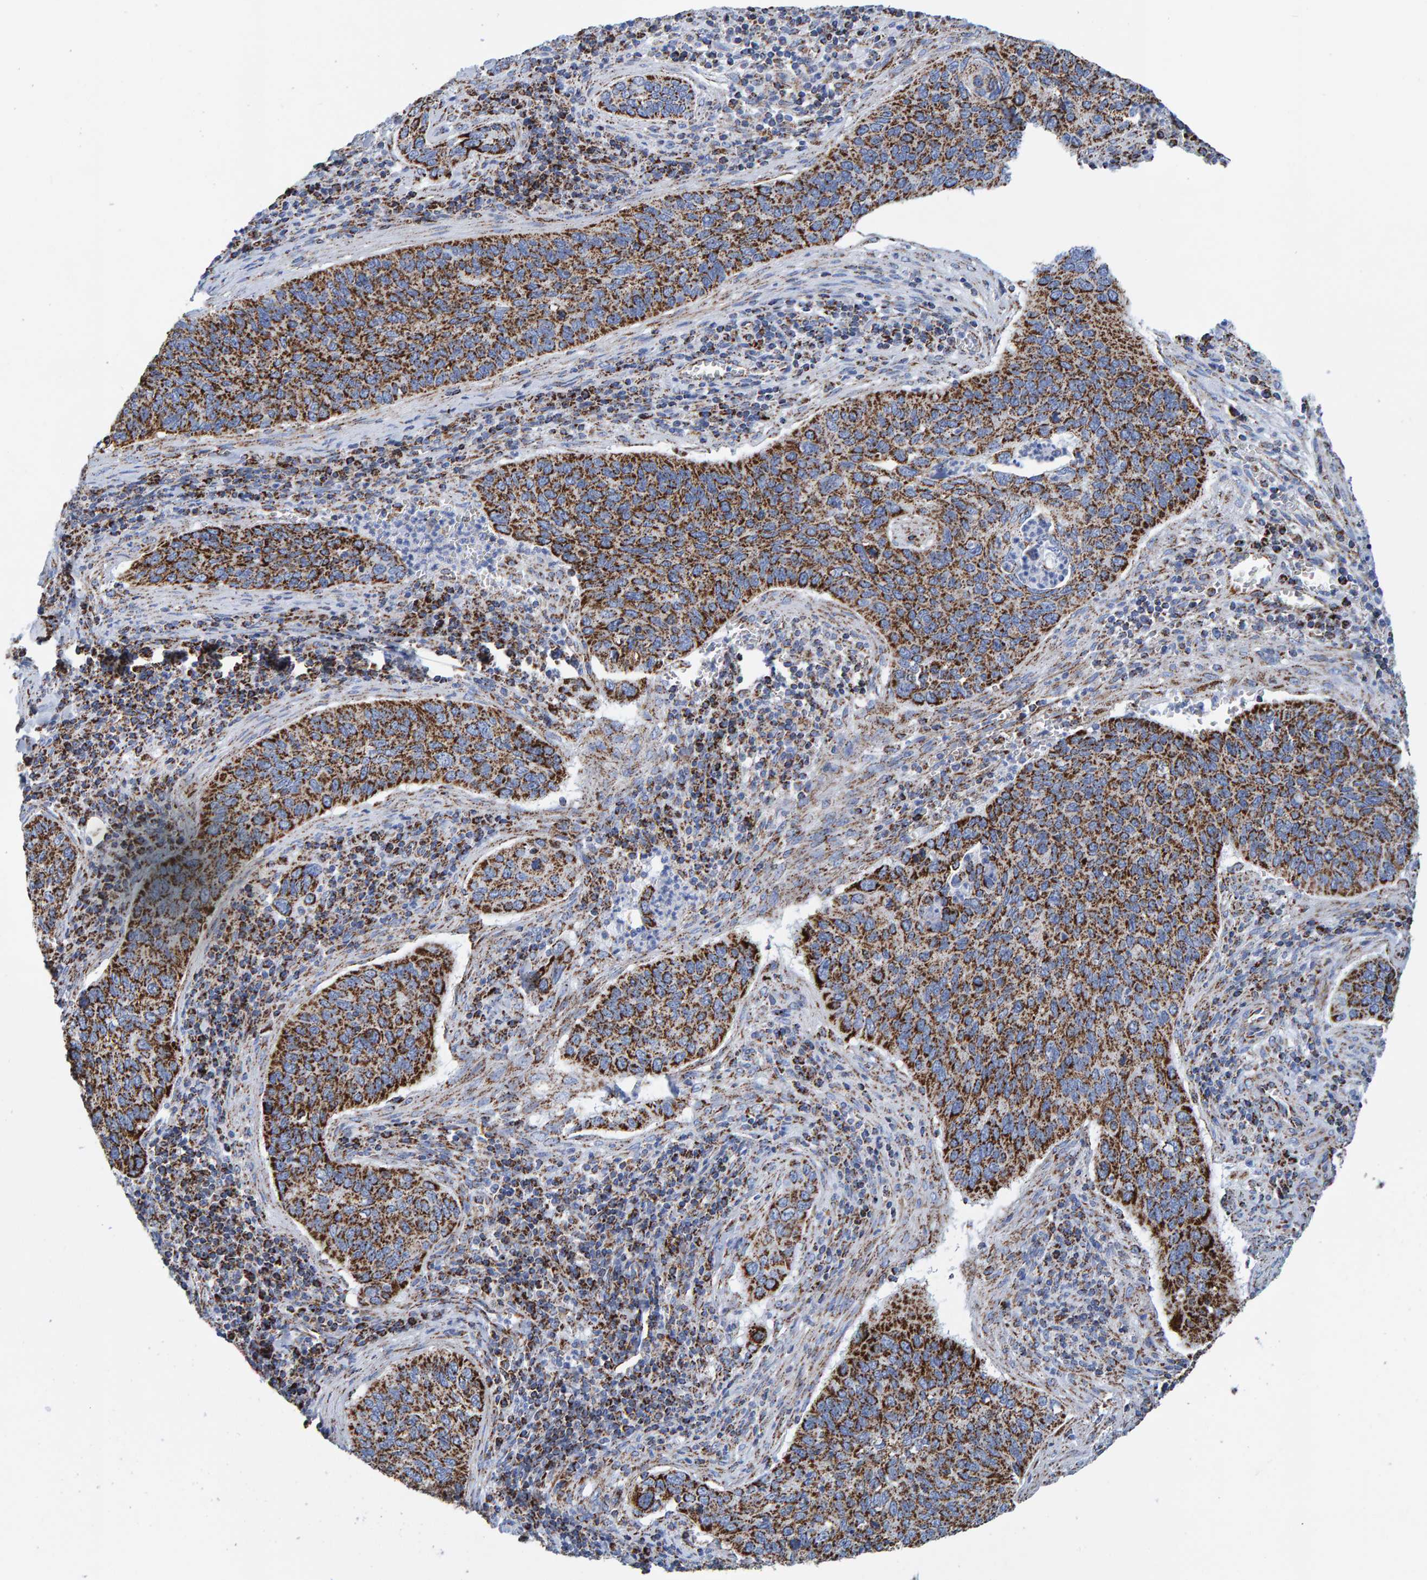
{"staining": {"intensity": "strong", "quantity": ">75%", "location": "cytoplasmic/membranous"}, "tissue": "cervical cancer", "cell_type": "Tumor cells", "image_type": "cancer", "snomed": [{"axis": "morphology", "description": "Squamous cell carcinoma, NOS"}, {"axis": "topography", "description": "Cervix"}], "caption": "The image shows a brown stain indicating the presence of a protein in the cytoplasmic/membranous of tumor cells in cervical cancer.", "gene": "ENSG00000262660", "patient": {"sex": "female", "age": 53}}